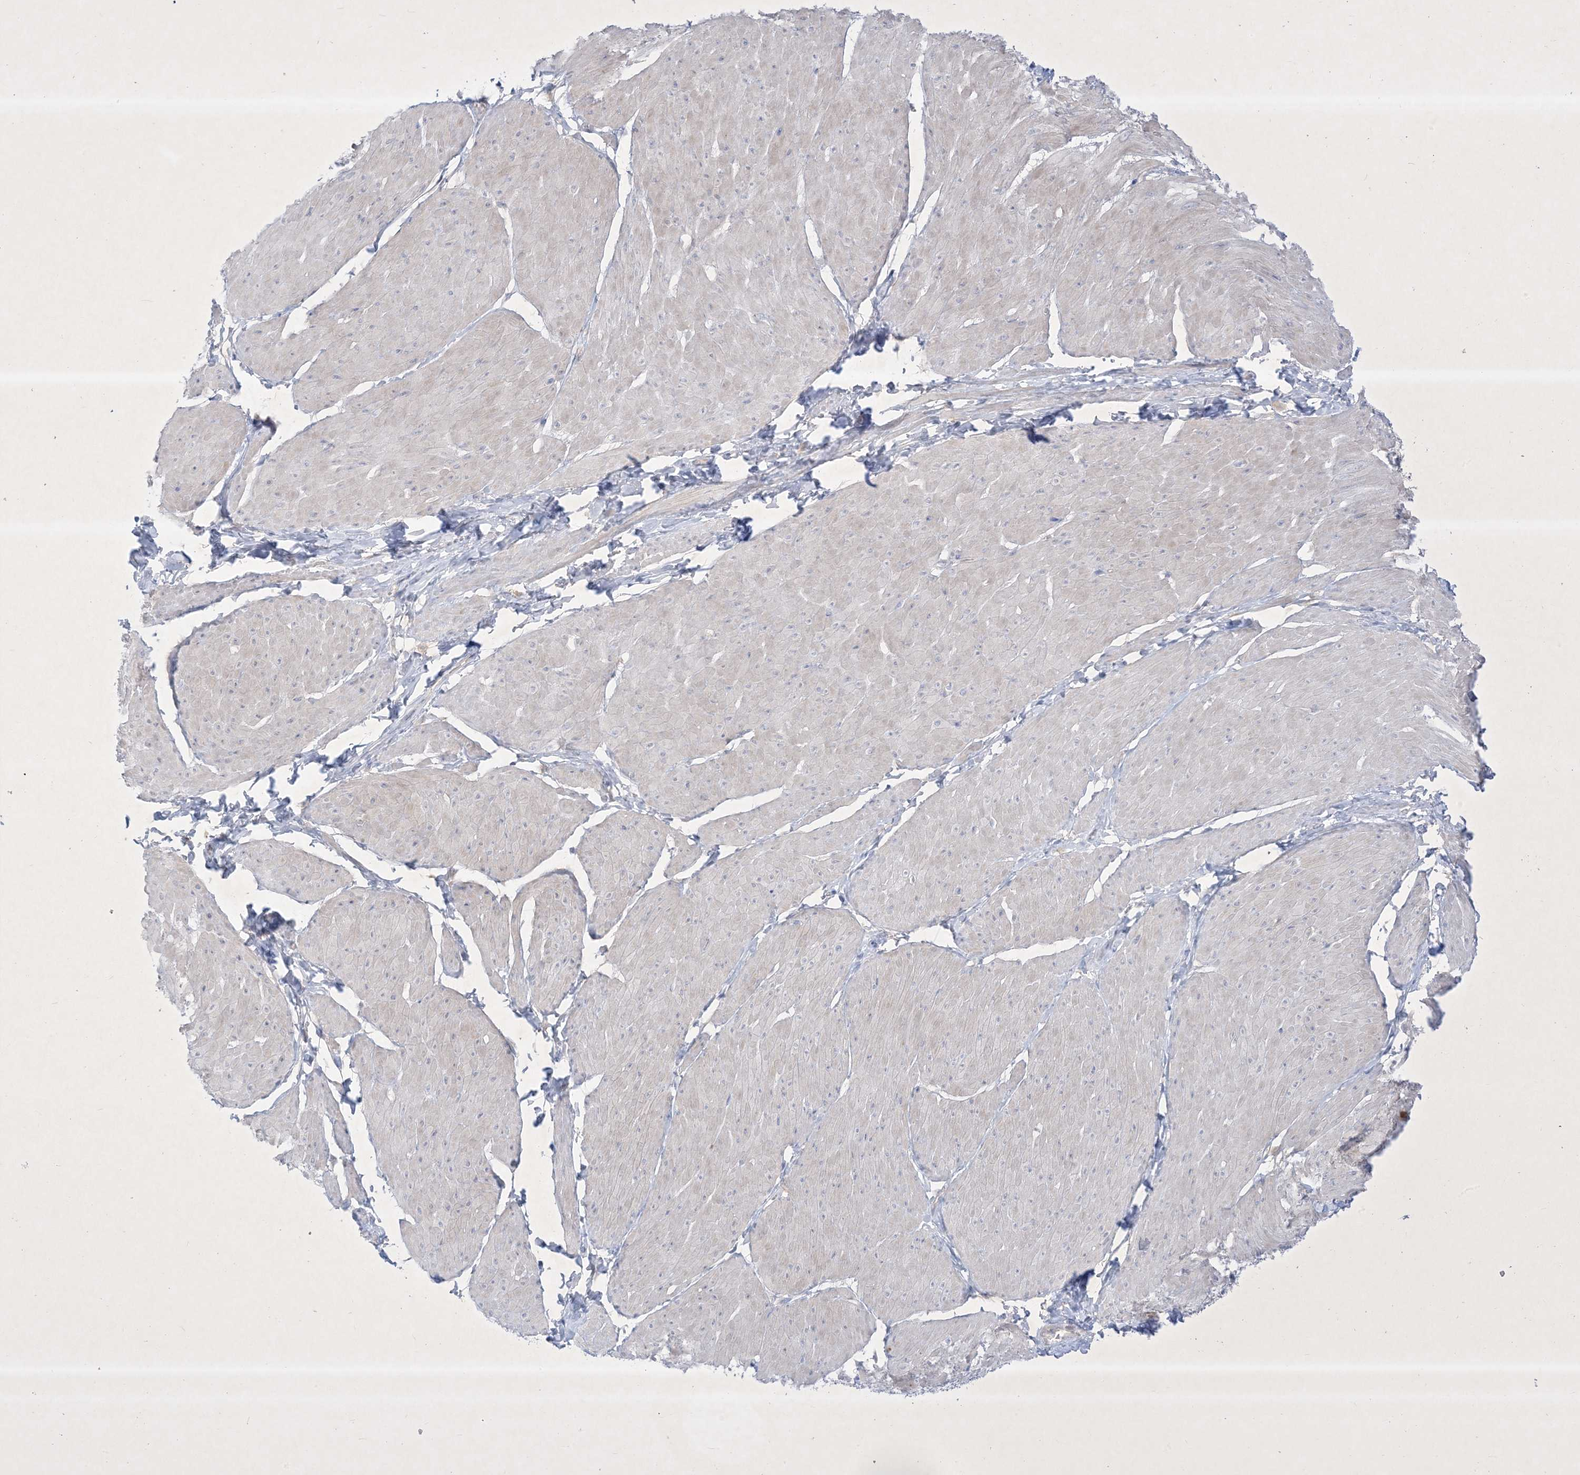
{"staining": {"intensity": "negative", "quantity": "none", "location": "none"}, "tissue": "smooth muscle", "cell_type": "Smooth muscle cells", "image_type": "normal", "snomed": [{"axis": "morphology", "description": "Urothelial carcinoma, High grade"}, {"axis": "topography", "description": "Urinary bladder"}], "caption": "Protein analysis of unremarkable smooth muscle demonstrates no significant positivity in smooth muscle cells.", "gene": "PLEKHA3", "patient": {"sex": "male", "age": 46}}